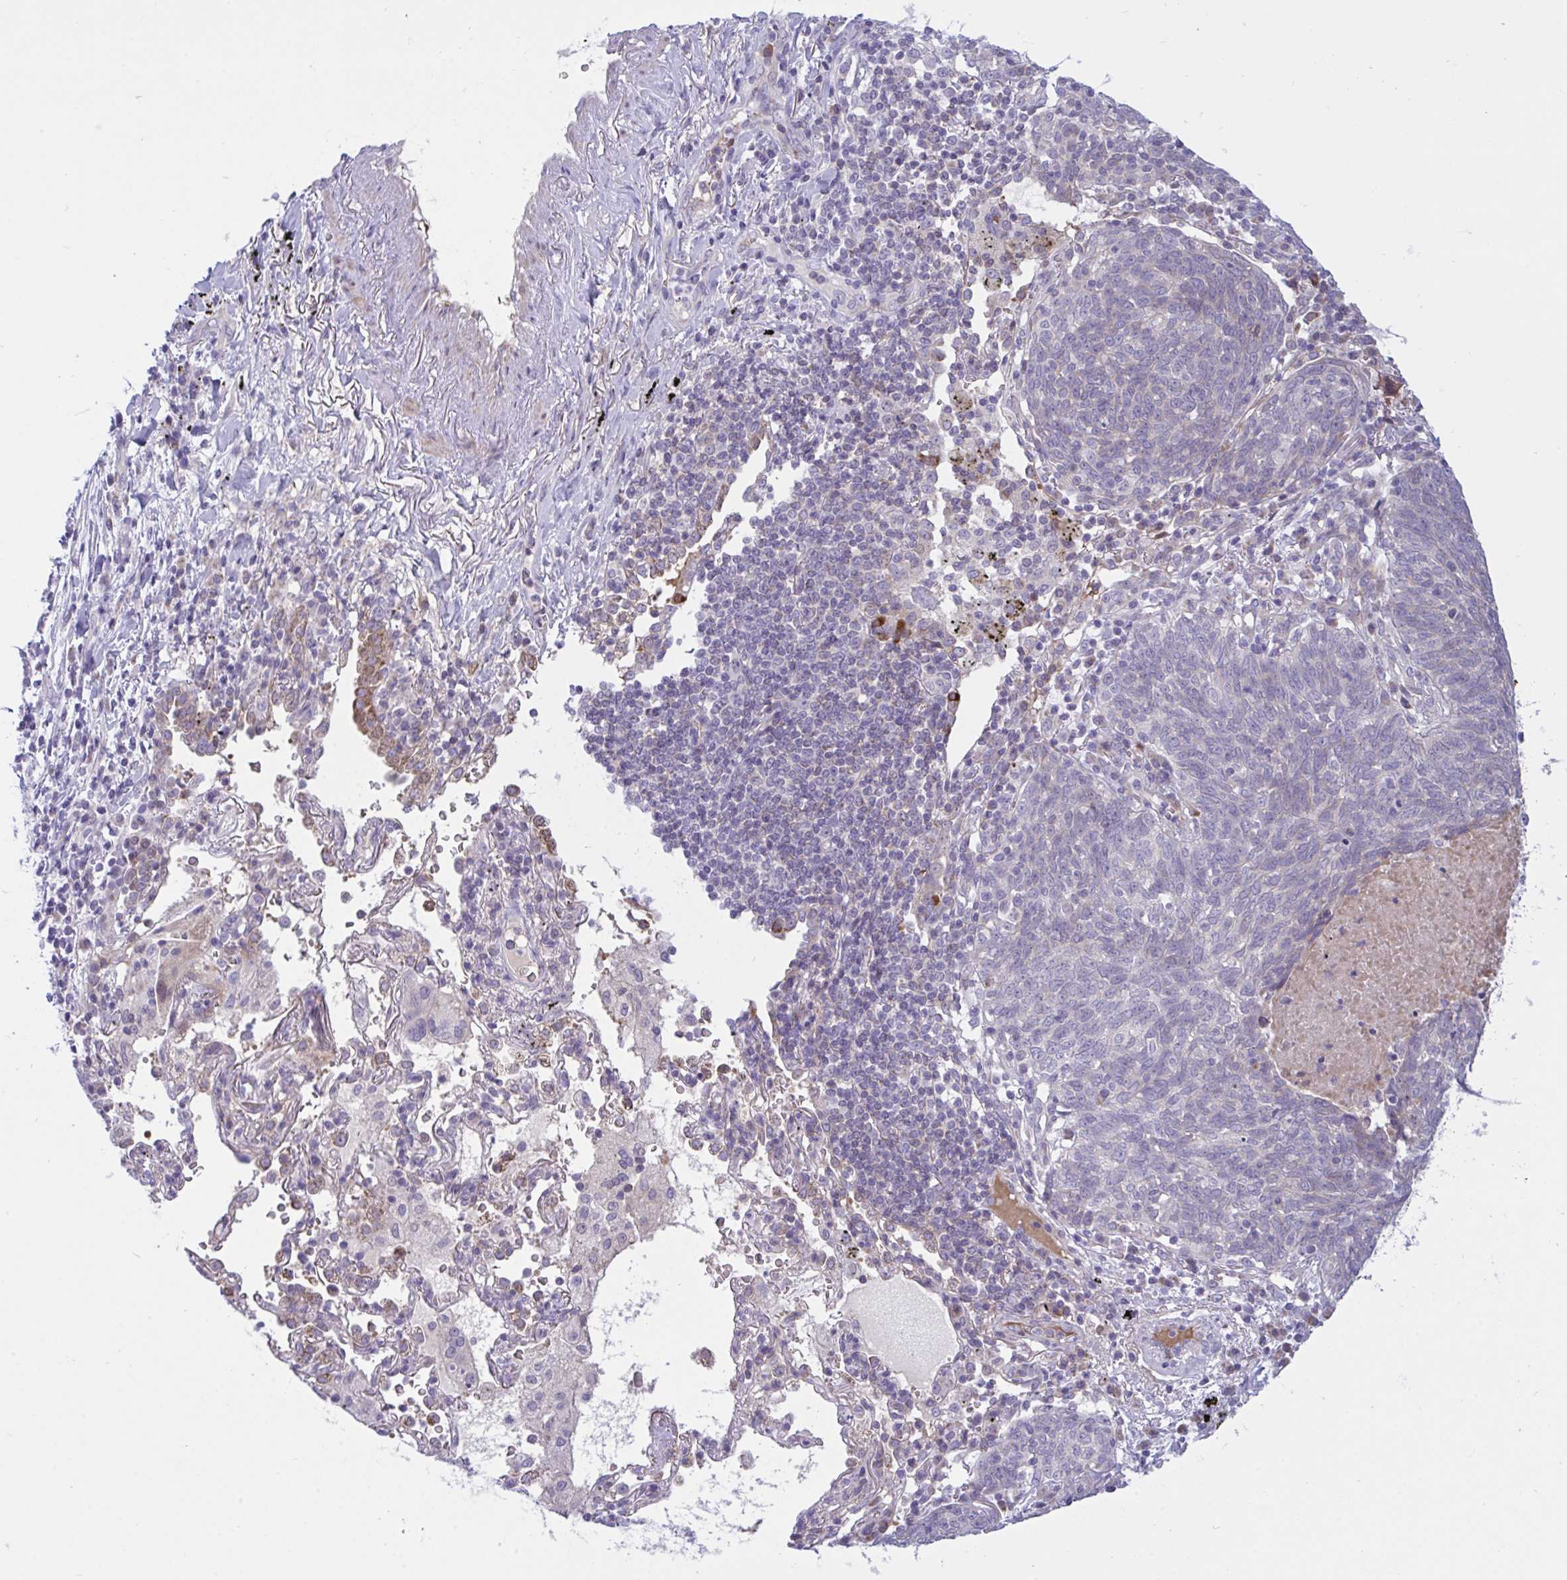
{"staining": {"intensity": "negative", "quantity": "none", "location": "none"}, "tissue": "lung cancer", "cell_type": "Tumor cells", "image_type": "cancer", "snomed": [{"axis": "morphology", "description": "Squamous cell carcinoma, NOS"}, {"axis": "topography", "description": "Lung"}], "caption": "Tumor cells are negative for protein expression in human lung cancer.", "gene": "VWC2", "patient": {"sex": "female", "age": 72}}